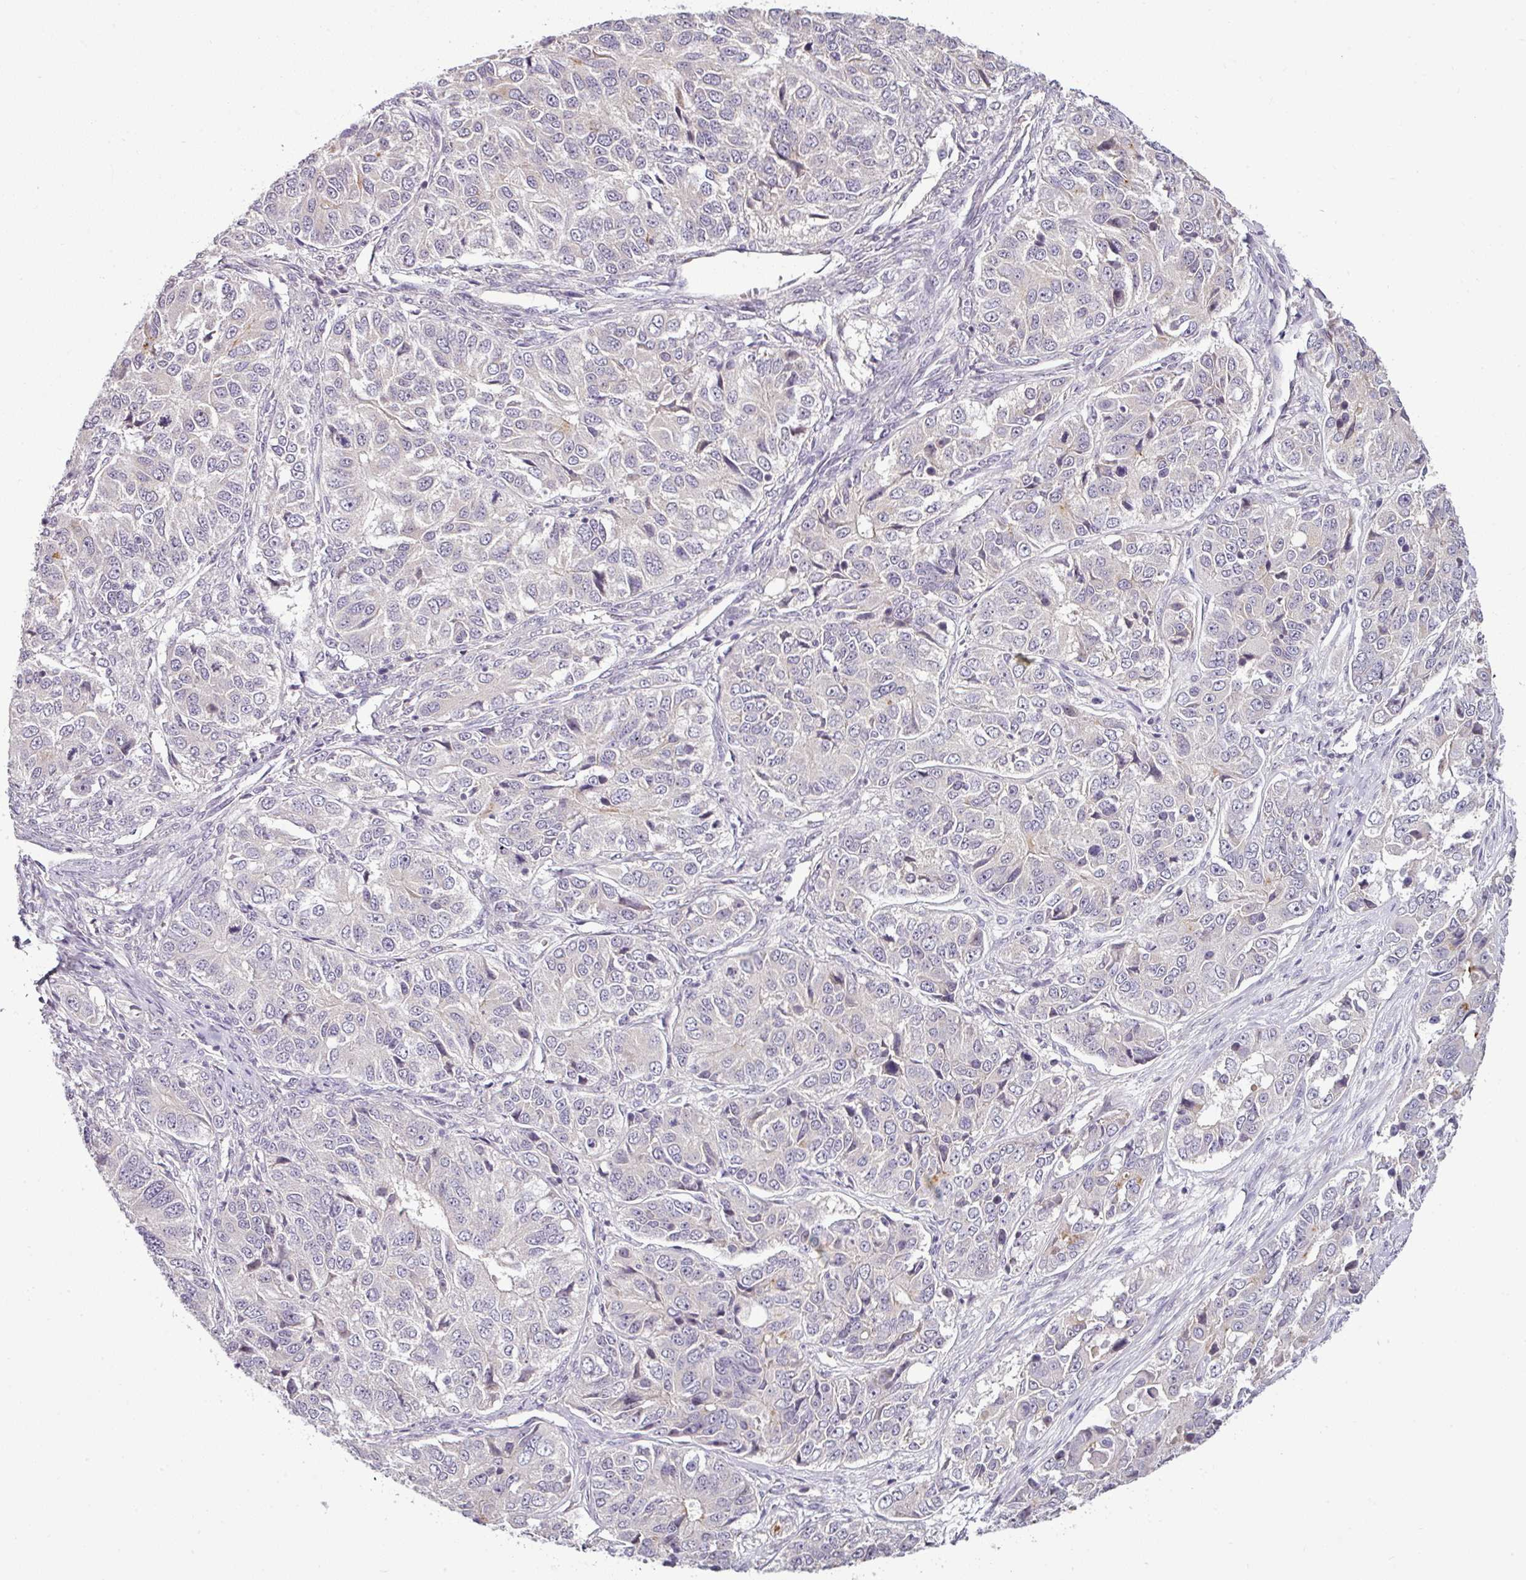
{"staining": {"intensity": "negative", "quantity": "none", "location": "none"}, "tissue": "ovarian cancer", "cell_type": "Tumor cells", "image_type": "cancer", "snomed": [{"axis": "morphology", "description": "Carcinoma, endometroid"}, {"axis": "topography", "description": "Ovary"}], "caption": "This is a image of immunohistochemistry (IHC) staining of ovarian endometroid carcinoma, which shows no positivity in tumor cells. The staining is performed using DAB brown chromogen with nuclei counter-stained in using hematoxylin.", "gene": "OR52D1", "patient": {"sex": "female", "age": 51}}